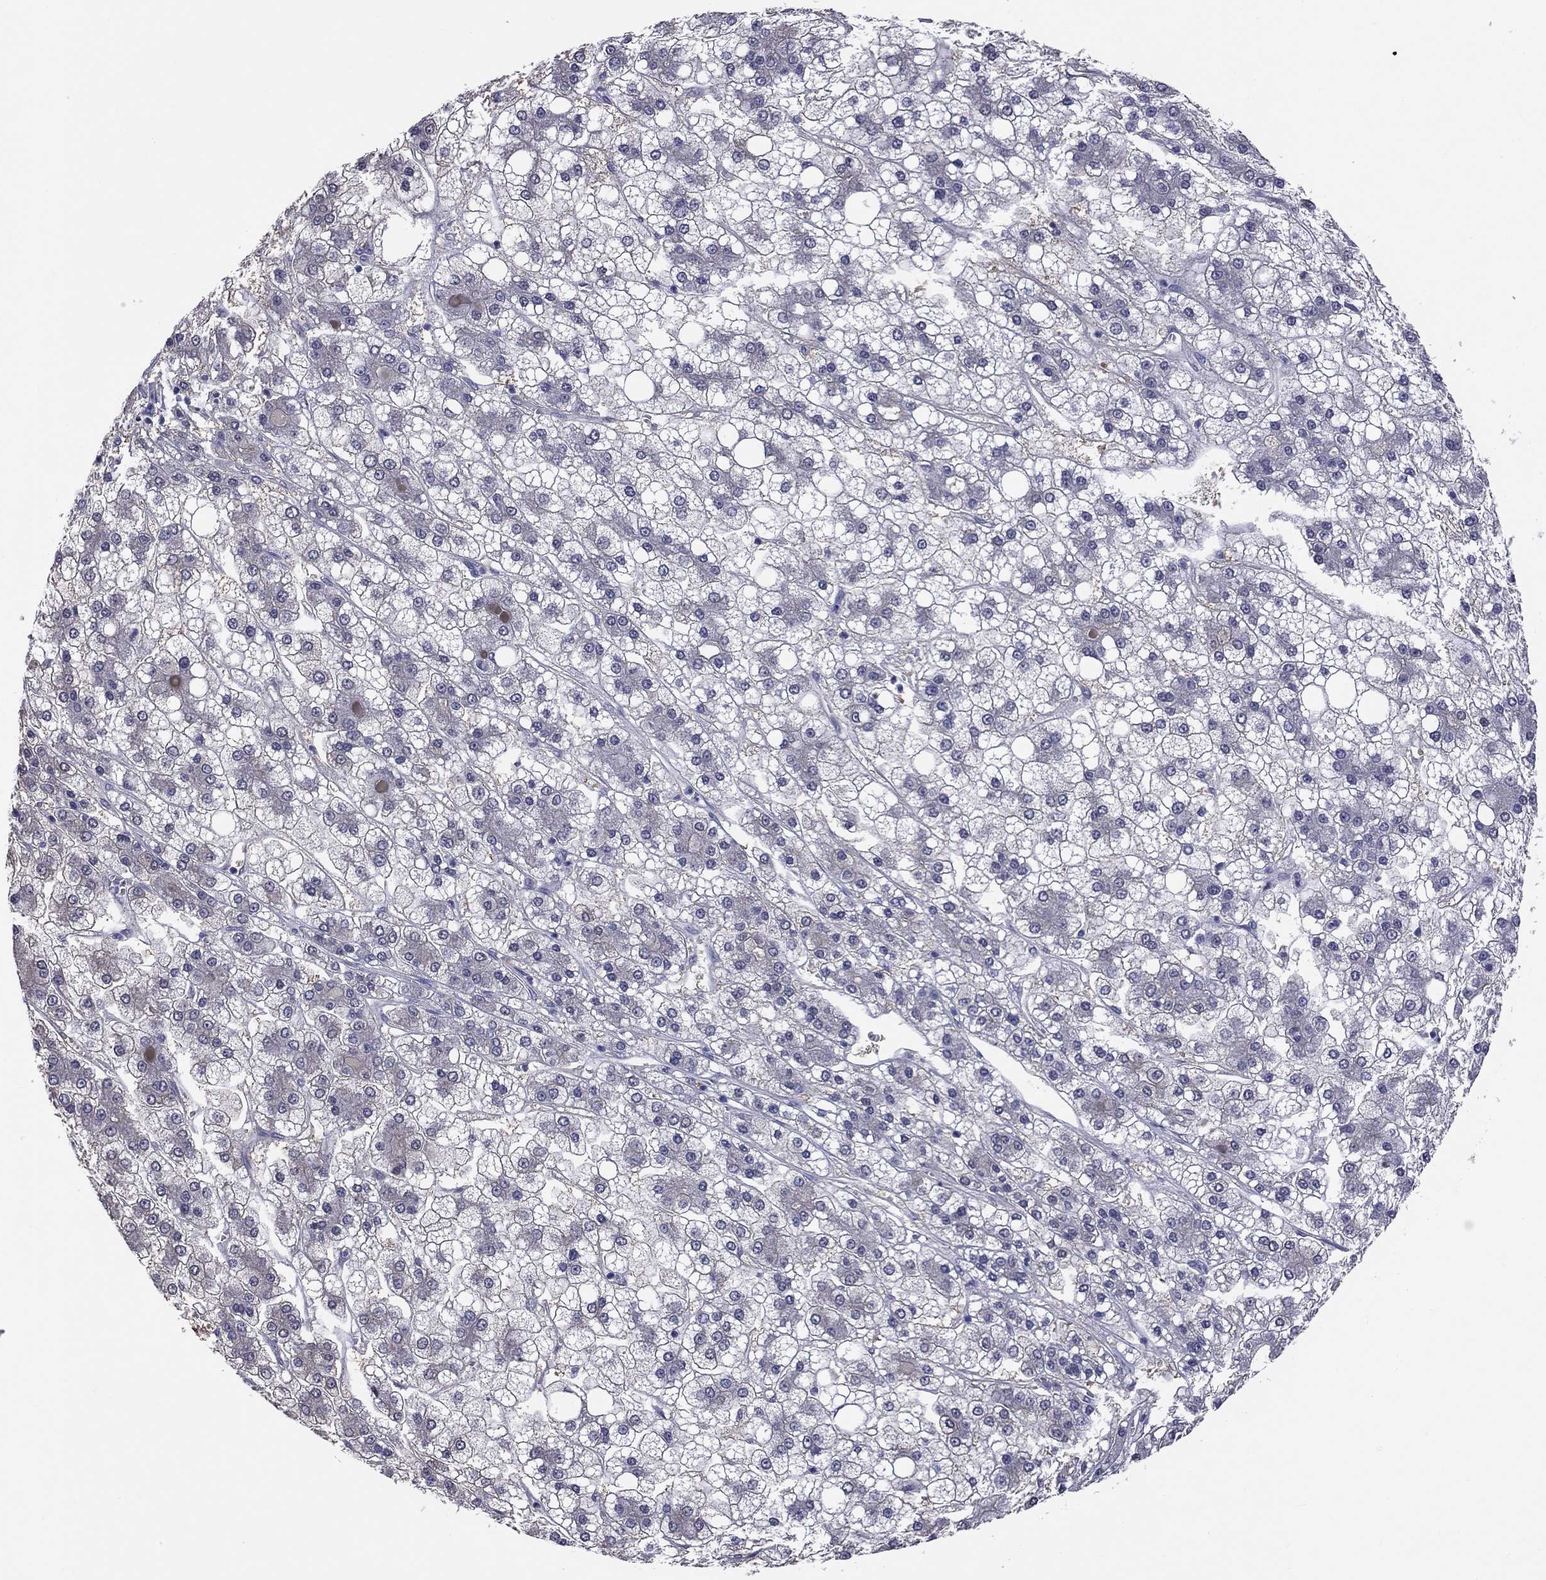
{"staining": {"intensity": "negative", "quantity": "none", "location": "none"}, "tissue": "liver cancer", "cell_type": "Tumor cells", "image_type": "cancer", "snomed": [{"axis": "morphology", "description": "Carcinoma, Hepatocellular, NOS"}, {"axis": "topography", "description": "Liver"}], "caption": "This is an IHC micrograph of liver hepatocellular carcinoma. There is no positivity in tumor cells.", "gene": "HYLS1", "patient": {"sex": "male", "age": 73}}